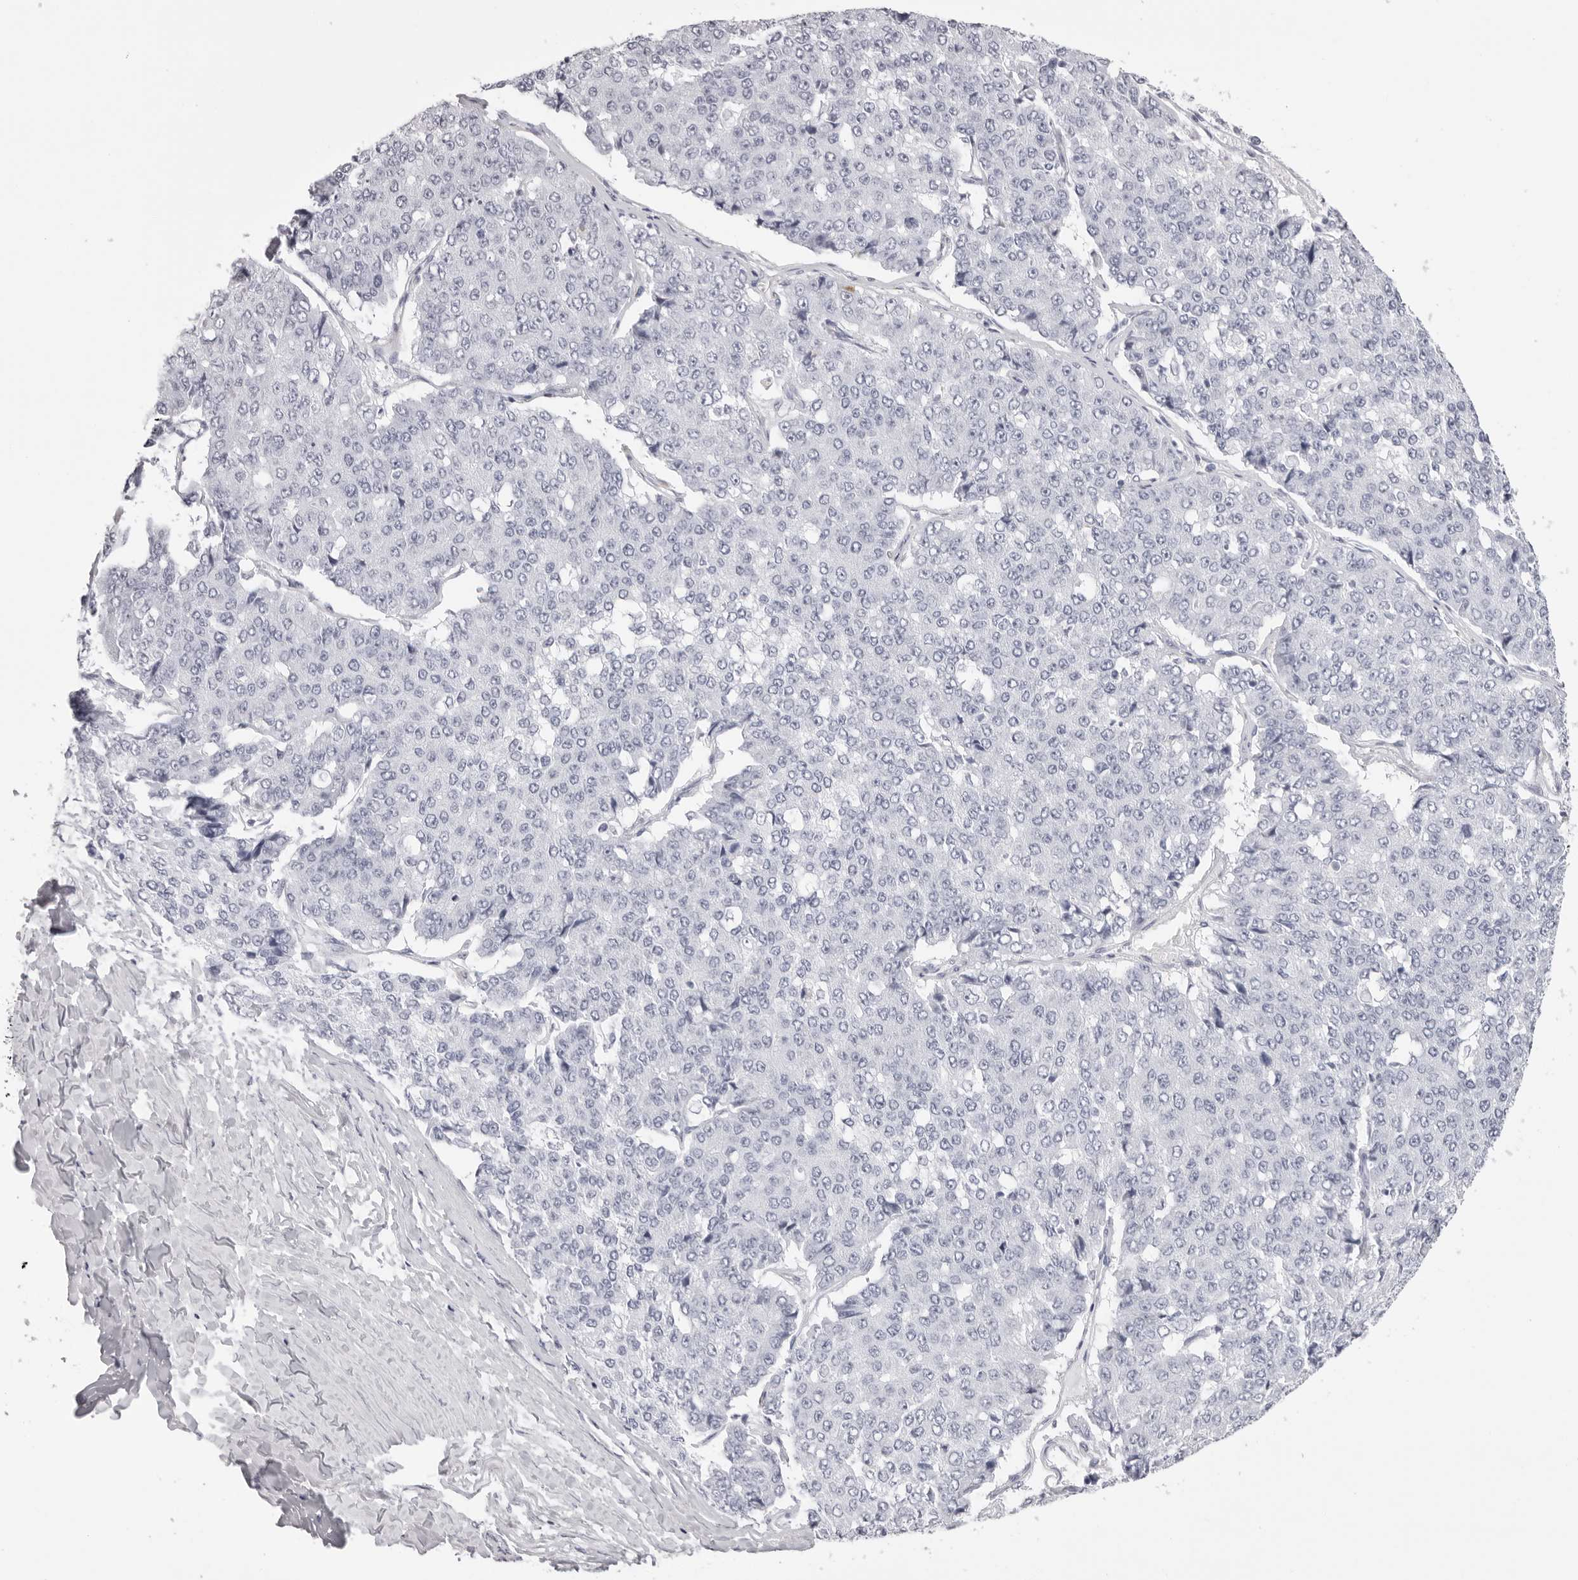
{"staining": {"intensity": "negative", "quantity": "none", "location": "none"}, "tissue": "pancreatic cancer", "cell_type": "Tumor cells", "image_type": "cancer", "snomed": [{"axis": "morphology", "description": "Adenocarcinoma, NOS"}, {"axis": "topography", "description": "Pancreas"}], "caption": "The image displays no significant positivity in tumor cells of pancreatic cancer.", "gene": "RHO", "patient": {"sex": "male", "age": 50}}